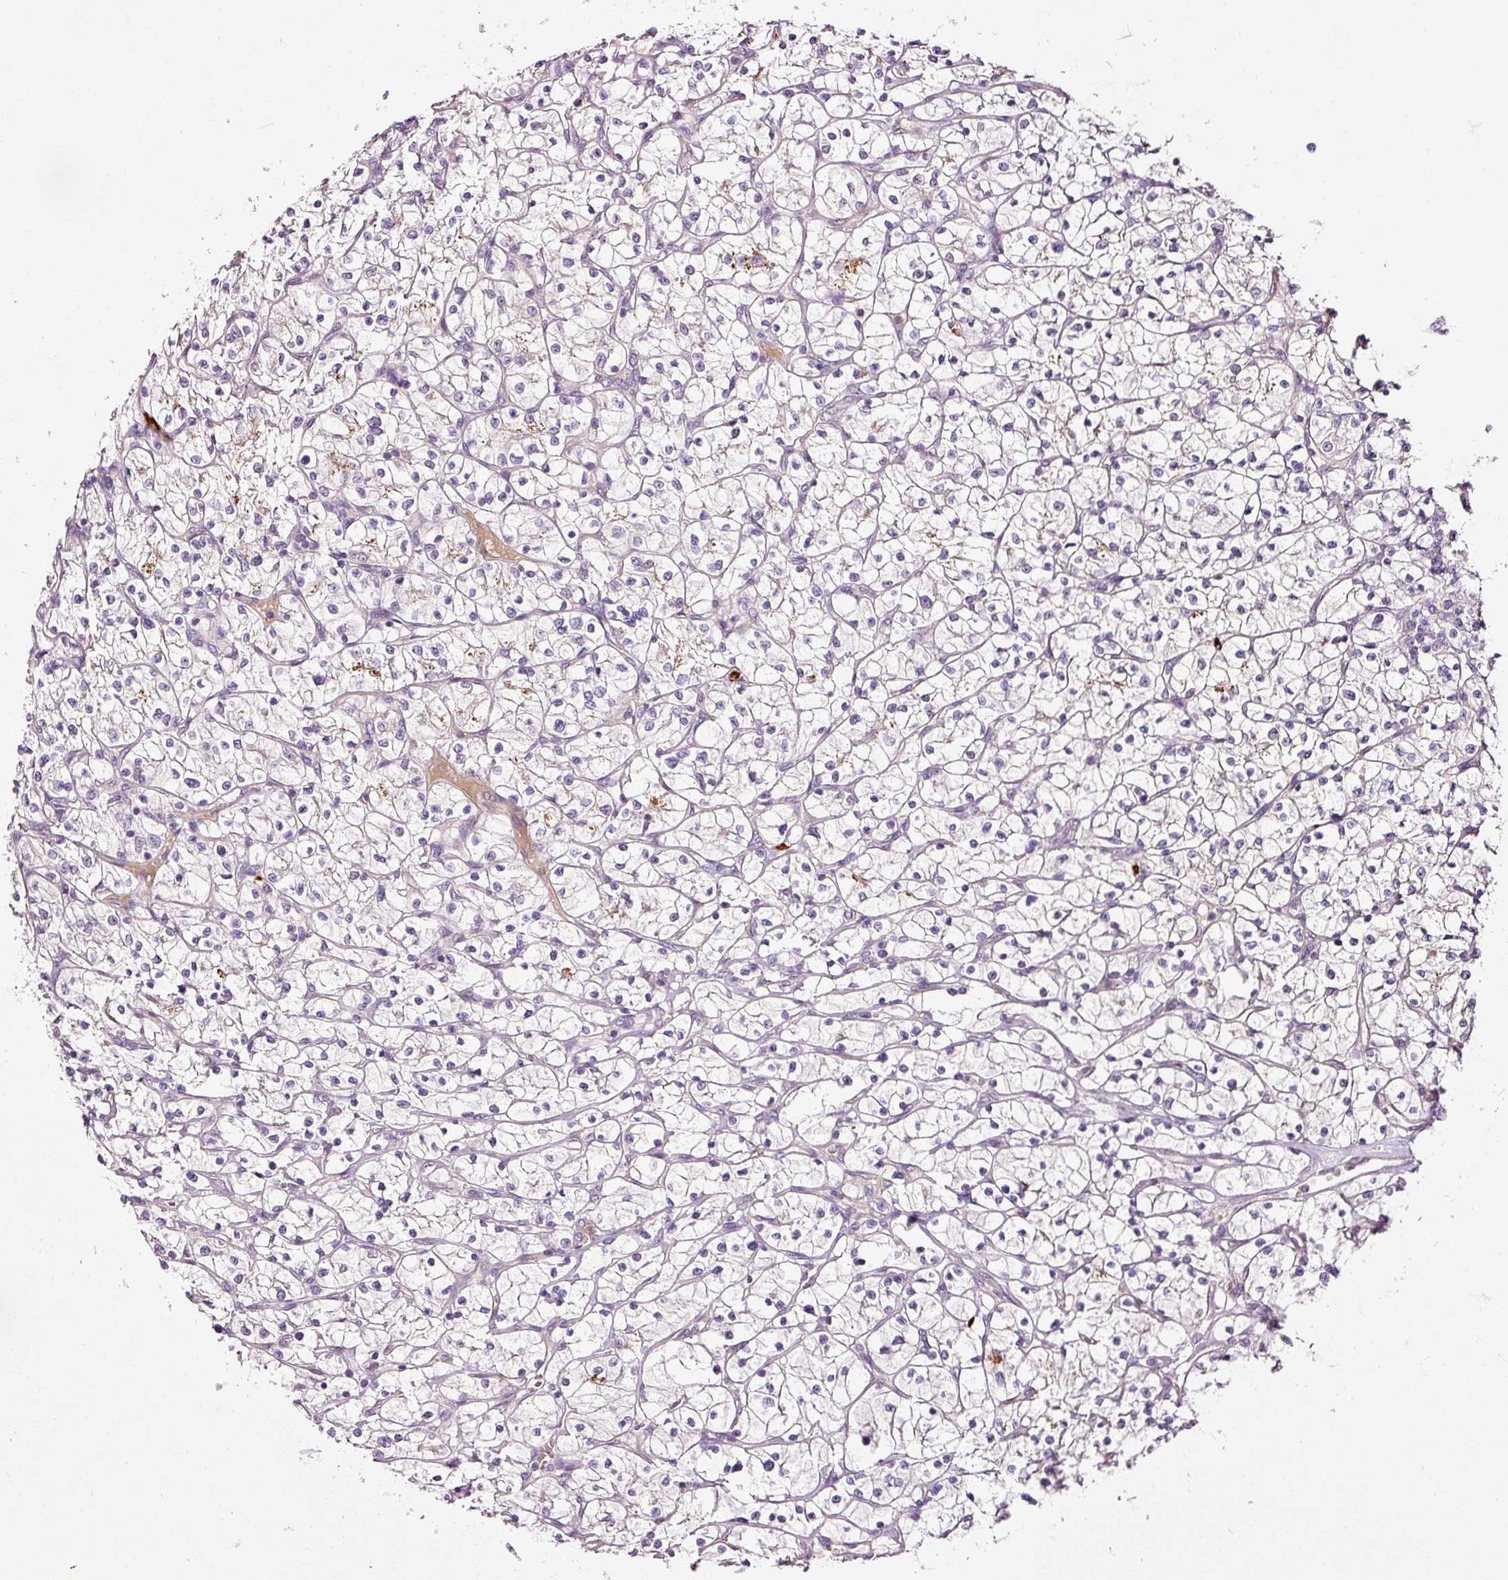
{"staining": {"intensity": "negative", "quantity": "none", "location": "none"}, "tissue": "renal cancer", "cell_type": "Tumor cells", "image_type": "cancer", "snomed": [{"axis": "morphology", "description": "Adenocarcinoma, NOS"}, {"axis": "topography", "description": "Kidney"}], "caption": "Tumor cells are negative for protein expression in human renal cancer.", "gene": "ABCB4", "patient": {"sex": "female", "age": 64}}